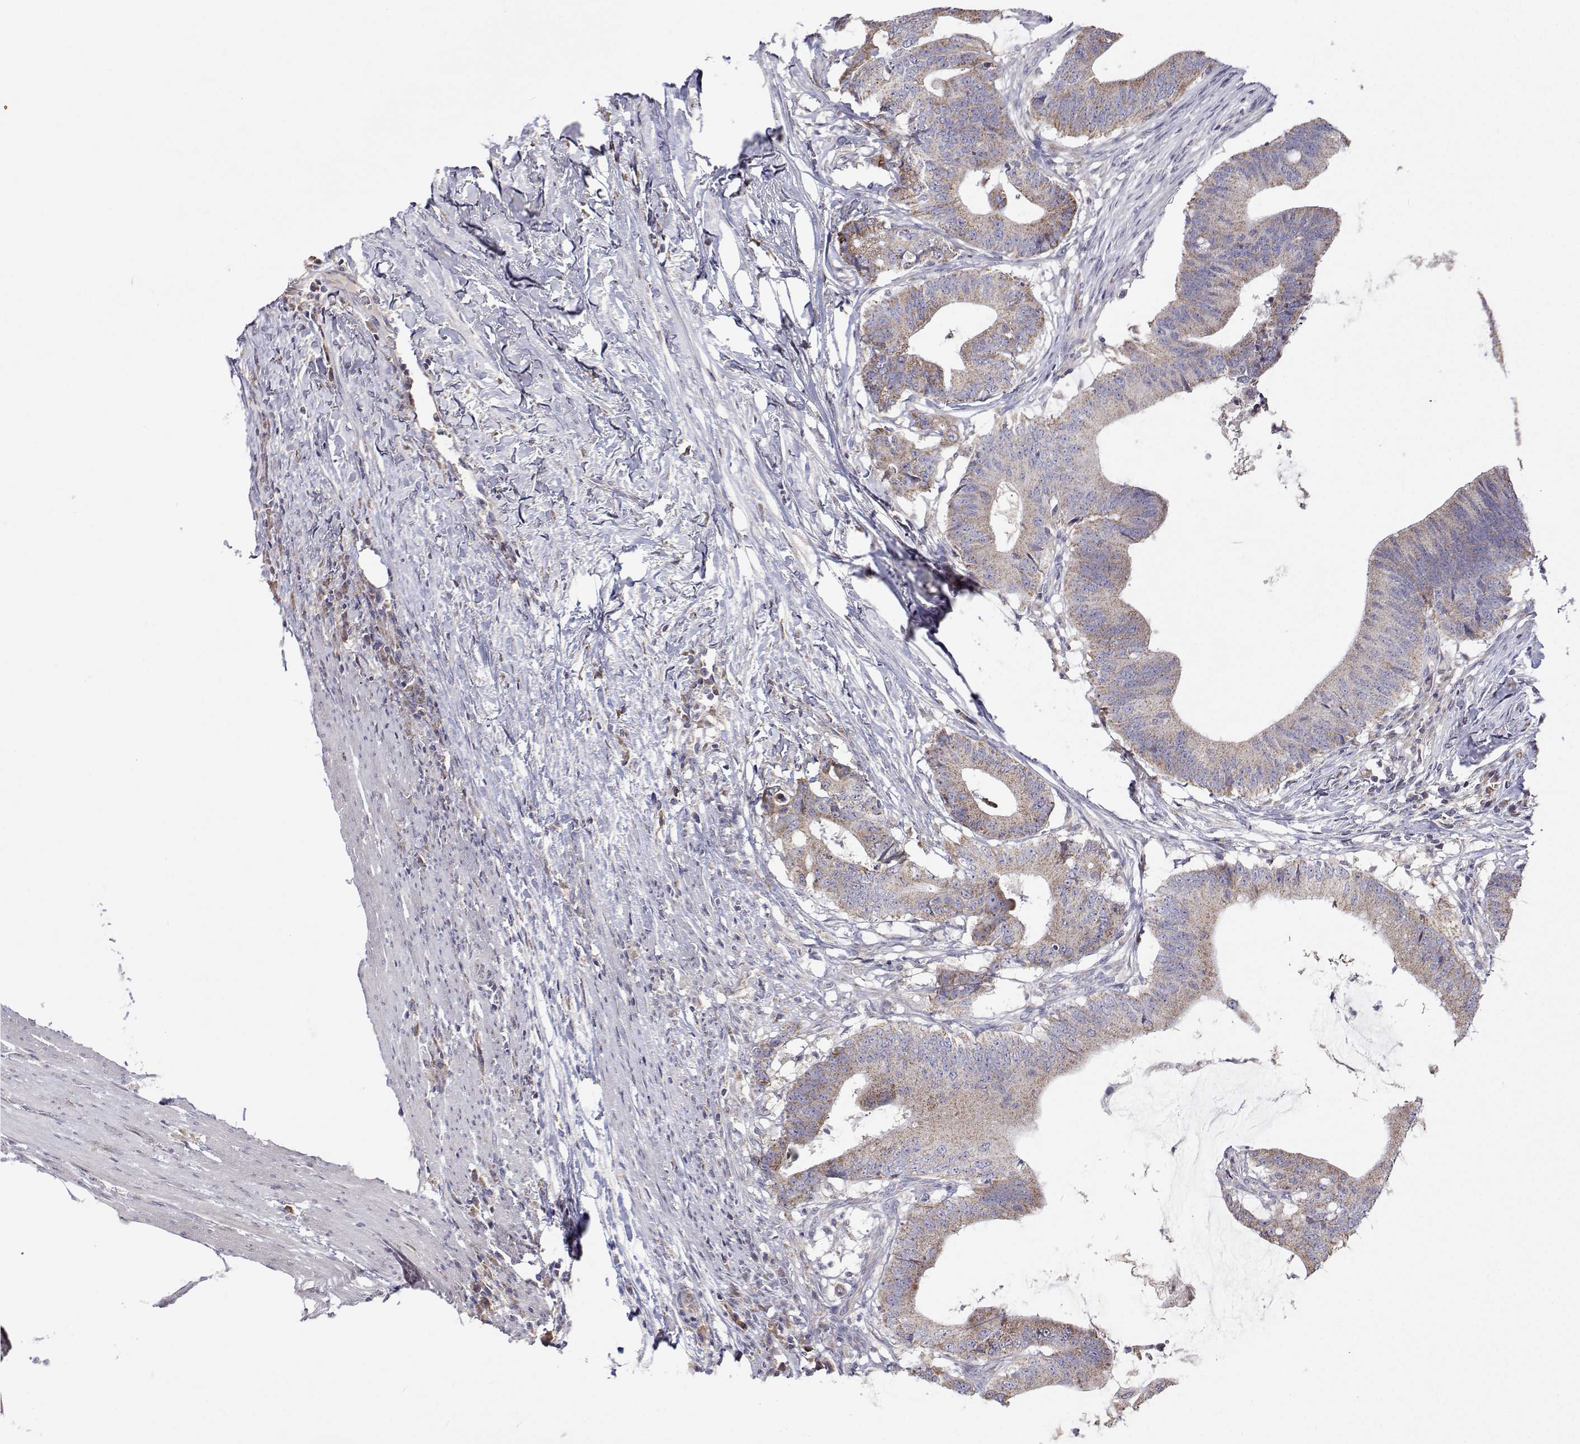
{"staining": {"intensity": "weak", "quantity": "<25%", "location": "cytoplasmic/membranous"}, "tissue": "colorectal cancer", "cell_type": "Tumor cells", "image_type": "cancer", "snomed": [{"axis": "morphology", "description": "Adenocarcinoma, NOS"}, {"axis": "topography", "description": "Colon"}], "caption": "There is no significant staining in tumor cells of colorectal cancer. (DAB (3,3'-diaminobenzidine) immunohistochemistry visualized using brightfield microscopy, high magnification).", "gene": "MRPL3", "patient": {"sex": "female", "age": 43}}